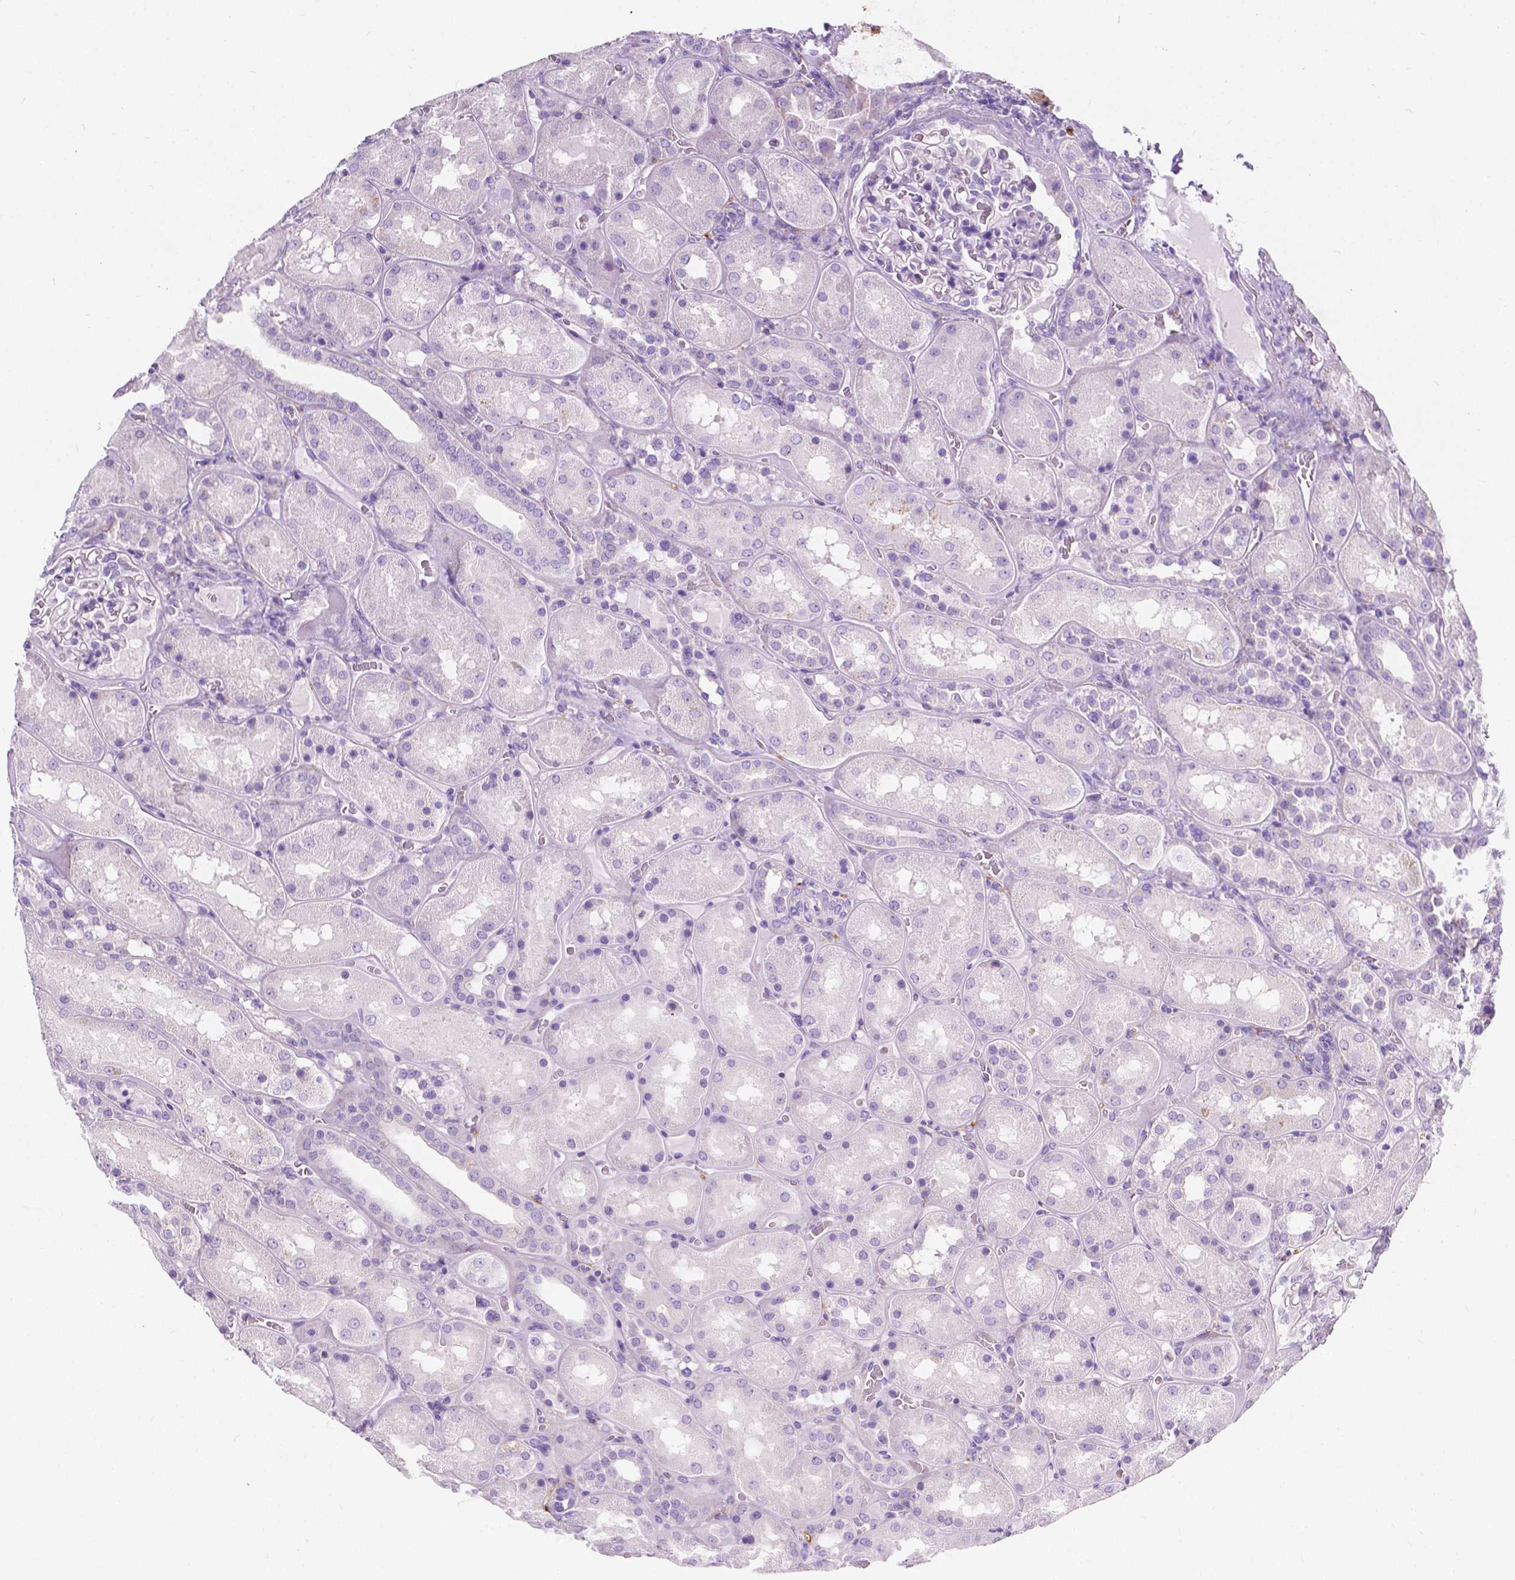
{"staining": {"intensity": "negative", "quantity": "none", "location": "none"}, "tissue": "kidney", "cell_type": "Cells in glomeruli", "image_type": "normal", "snomed": [{"axis": "morphology", "description": "Normal tissue, NOS"}, {"axis": "topography", "description": "Kidney"}], "caption": "Immunohistochemical staining of normal human kidney shows no significant positivity in cells in glomeruli.", "gene": "GNAO1", "patient": {"sex": "male", "age": 73}}